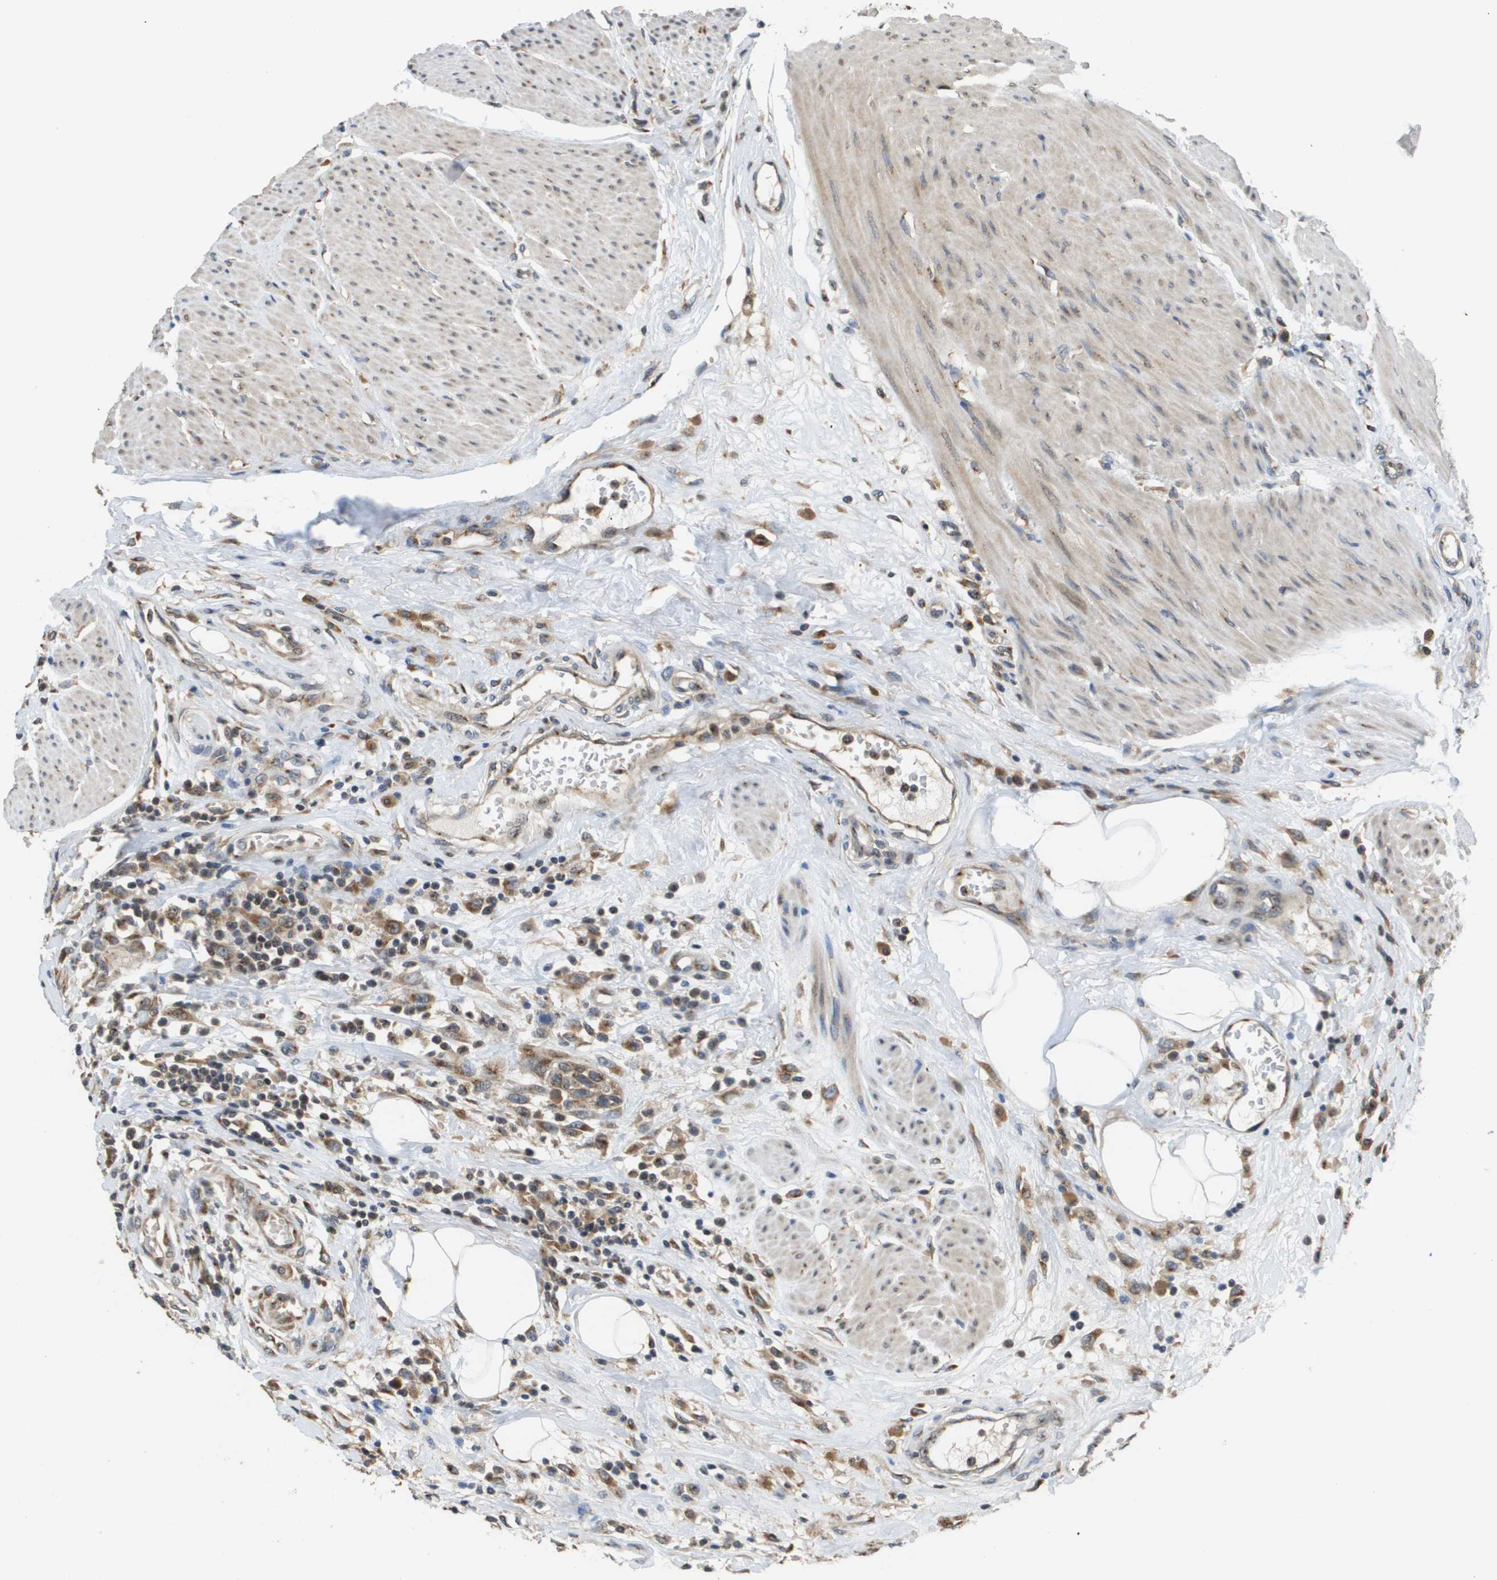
{"staining": {"intensity": "moderate", "quantity": ">75%", "location": "cytoplasmic/membranous"}, "tissue": "urothelial cancer", "cell_type": "Tumor cells", "image_type": "cancer", "snomed": [{"axis": "morphology", "description": "Urothelial carcinoma, High grade"}, {"axis": "topography", "description": "Urinary bladder"}], "caption": "Immunohistochemistry (IHC) staining of urothelial cancer, which displays medium levels of moderate cytoplasmic/membranous positivity in approximately >75% of tumor cells indicating moderate cytoplasmic/membranous protein expression. The staining was performed using DAB (3,3'-diaminobenzidine) (brown) for protein detection and nuclei were counterstained in hematoxylin (blue).", "gene": "PCK1", "patient": {"sex": "male", "age": 35}}